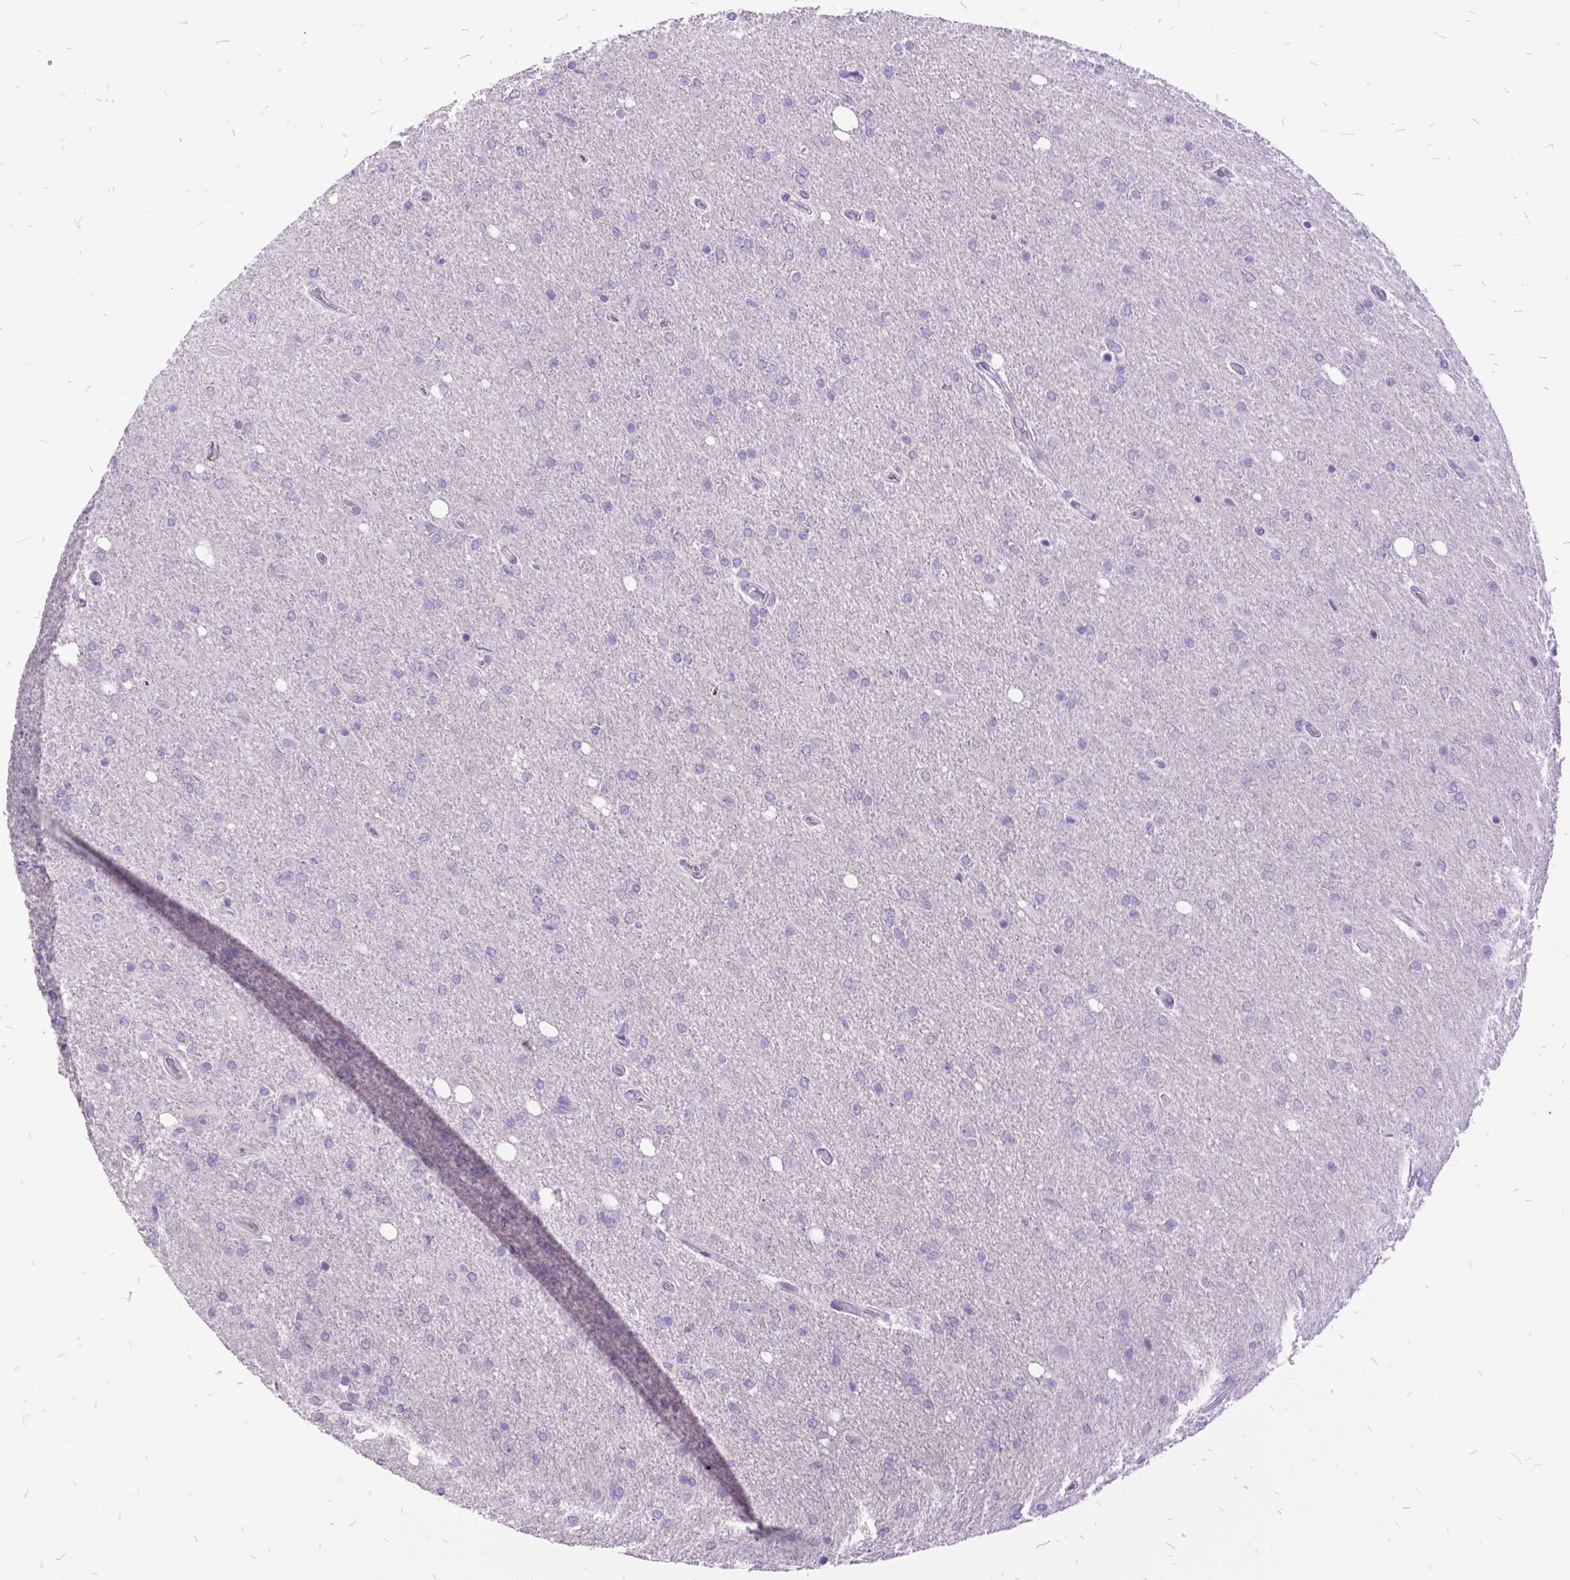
{"staining": {"intensity": "negative", "quantity": "none", "location": "none"}, "tissue": "glioma", "cell_type": "Tumor cells", "image_type": "cancer", "snomed": [{"axis": "morphology", "description": "Glioma, malignant, High grade"}, {"axis": "topography", "description": "Cerebral cortex"}], "caption": "This is an immunohistochemistry (IHC) histopathology image of human glioma. There is no positivity in tumor cells.", "gene": "ITGB6", "patient": {"sex": "male", "age": 70}}